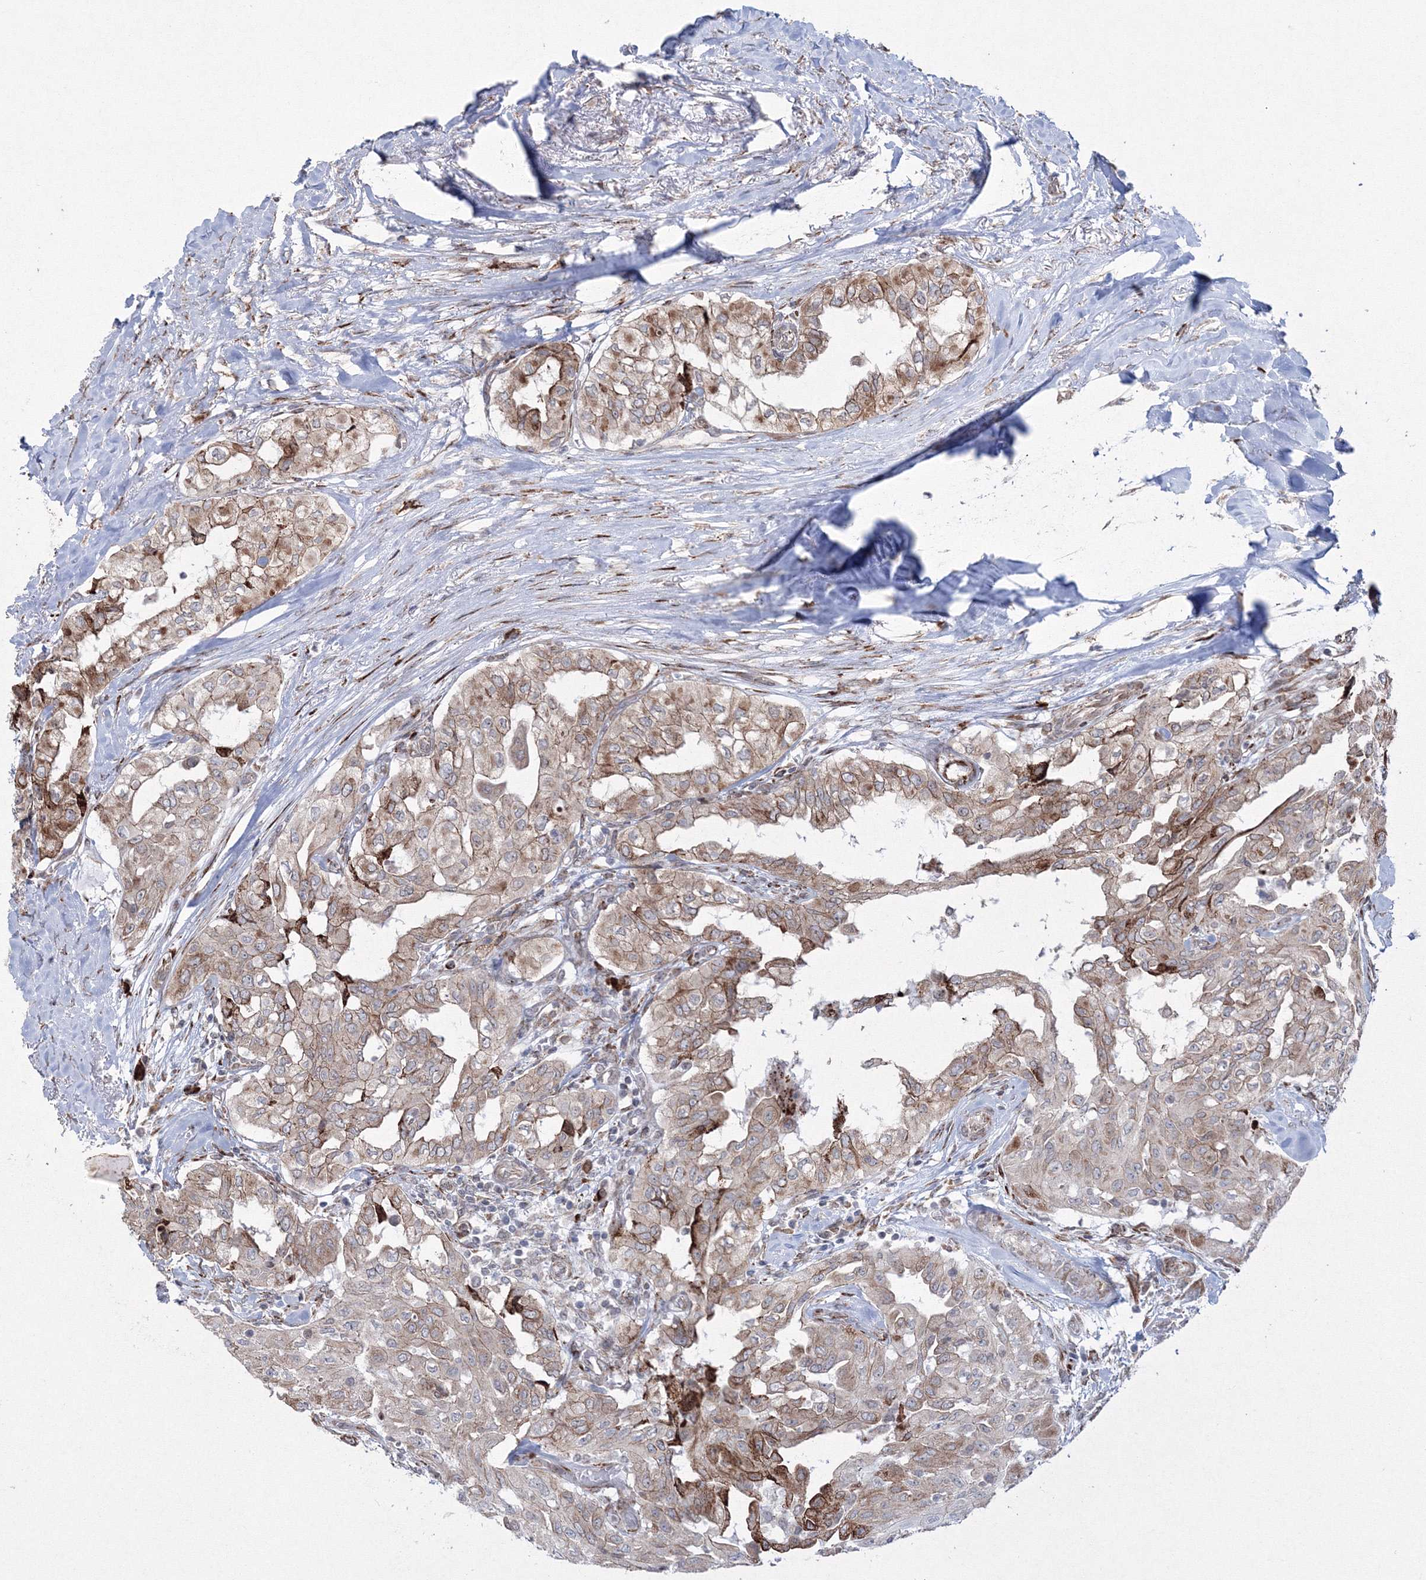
{"staining": {"intensity": "moderate", "quantity": "25%-75%", "location": "cytoplasmic/membranous"}, "tissue": "thyroid cancer", "cell_type": "Tumor cells", "image_type": "cancer", "snomed": [{"axis": "morphology", "description": "Papillary adenocarcinoma, NOS"}, {"axis": "topography", "description": "Thyroid gland"}], "caption": "Thyroid cancer stained with DAB IHC reveals medium levels of moderate cytoplasmic/membranous expression in about 25%-75% of tumor cells. (Stains: DAB (3,3'-diaminobenzidine) in brown, nuclei in blue, Microscopy: brightfield microscopy at high magnification).", "gene": "EFCAB12", "patient": {"sex": "female", "age": 59}}